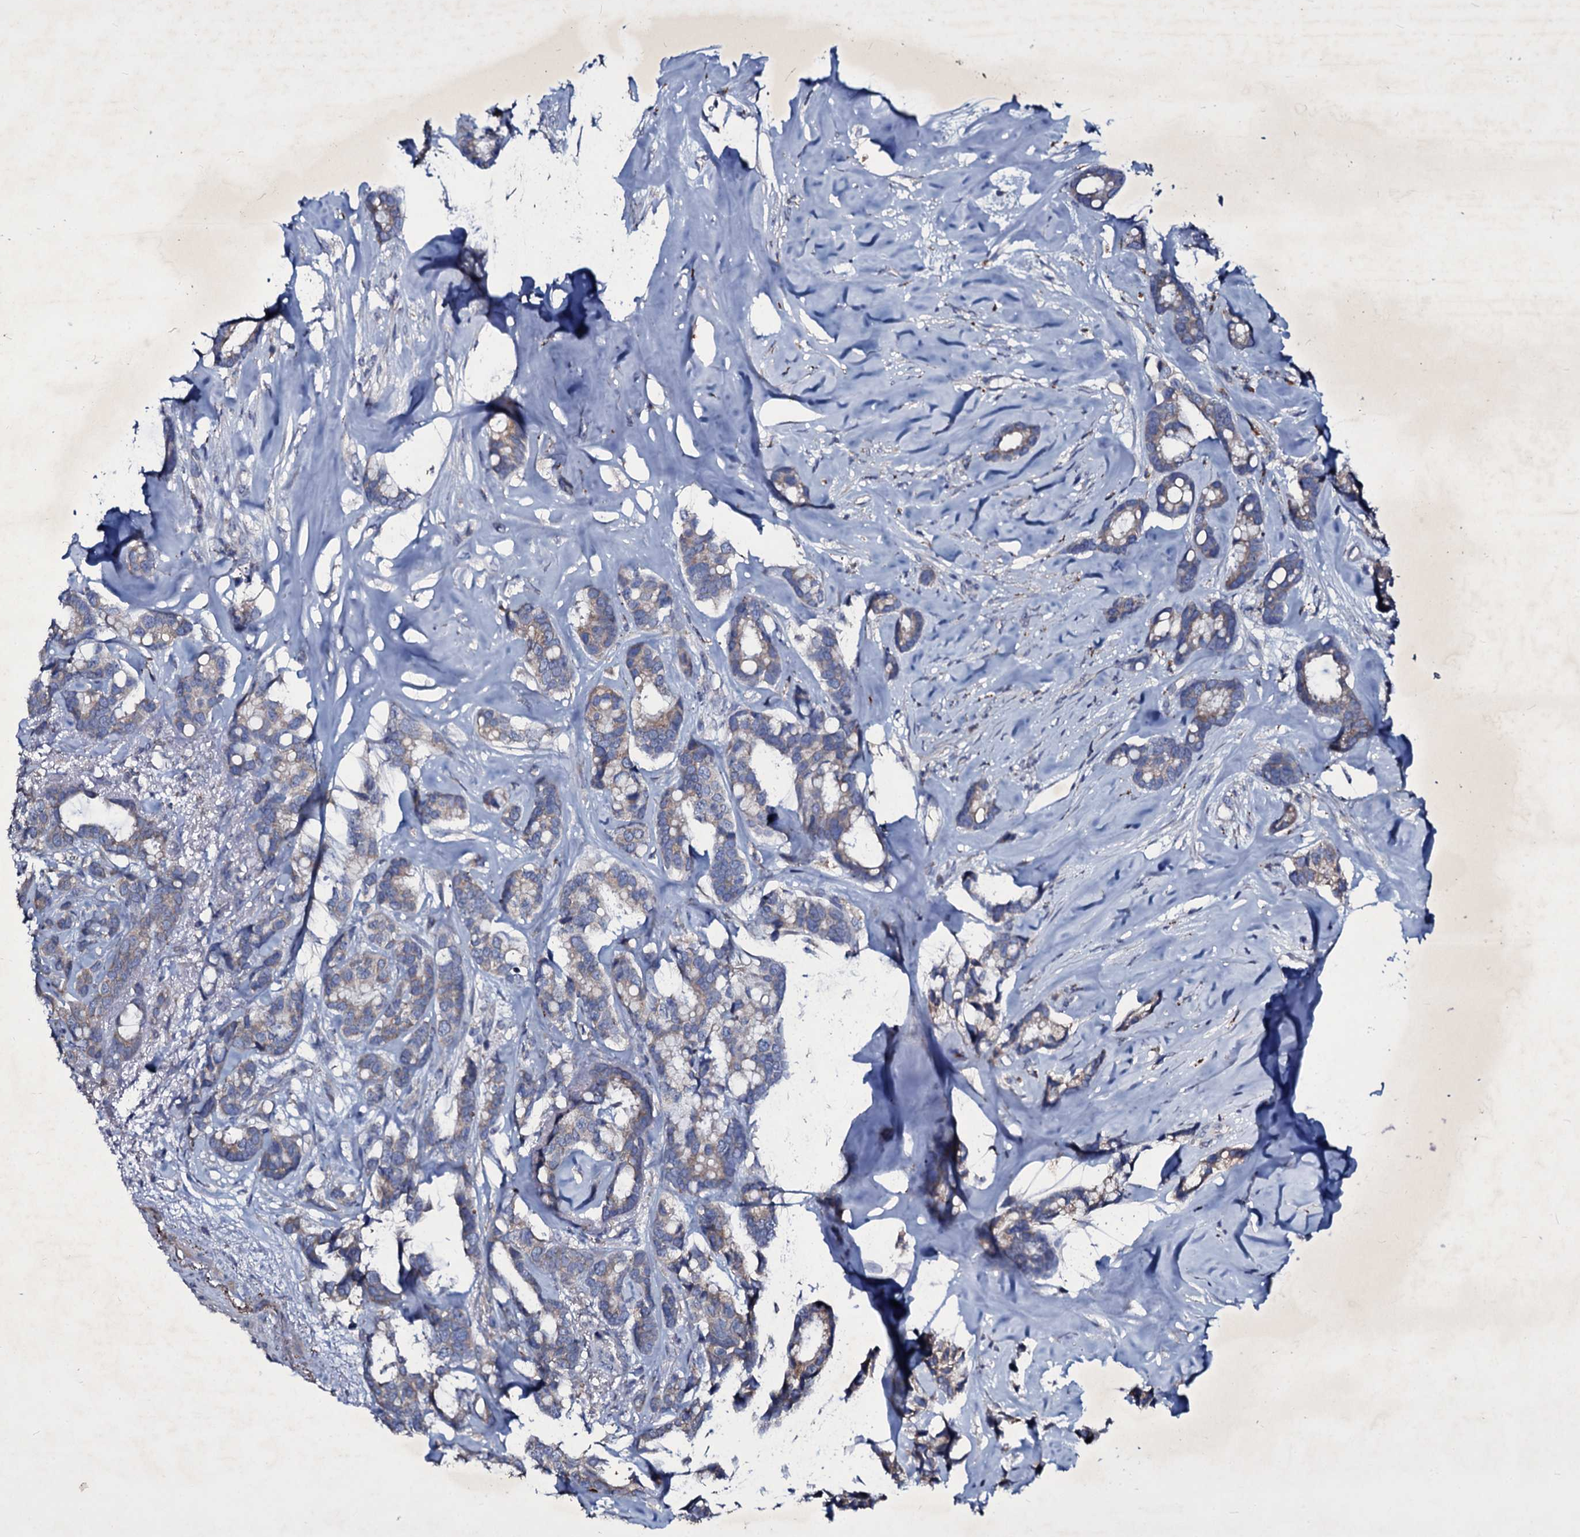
{"staining": {"intensity": "weak", "quantity": "<25%", "location": "cytoplasmic/membranous"}, "tissue": "breast cancer", "cell_type": "Tumor cells", "image_type": "cancer", "snomed": [{"axis": "morphology", "description": "Duct carcinoma"}, {"axis": "topography", "description": "Breast"}], "caption": "An image of infiltrating ductal carcinoma (breast) stained for a protein displays no brown staining in tumor cells.", "gene": "SELENOT", "patient": {"sex": "female", "age": 87}}